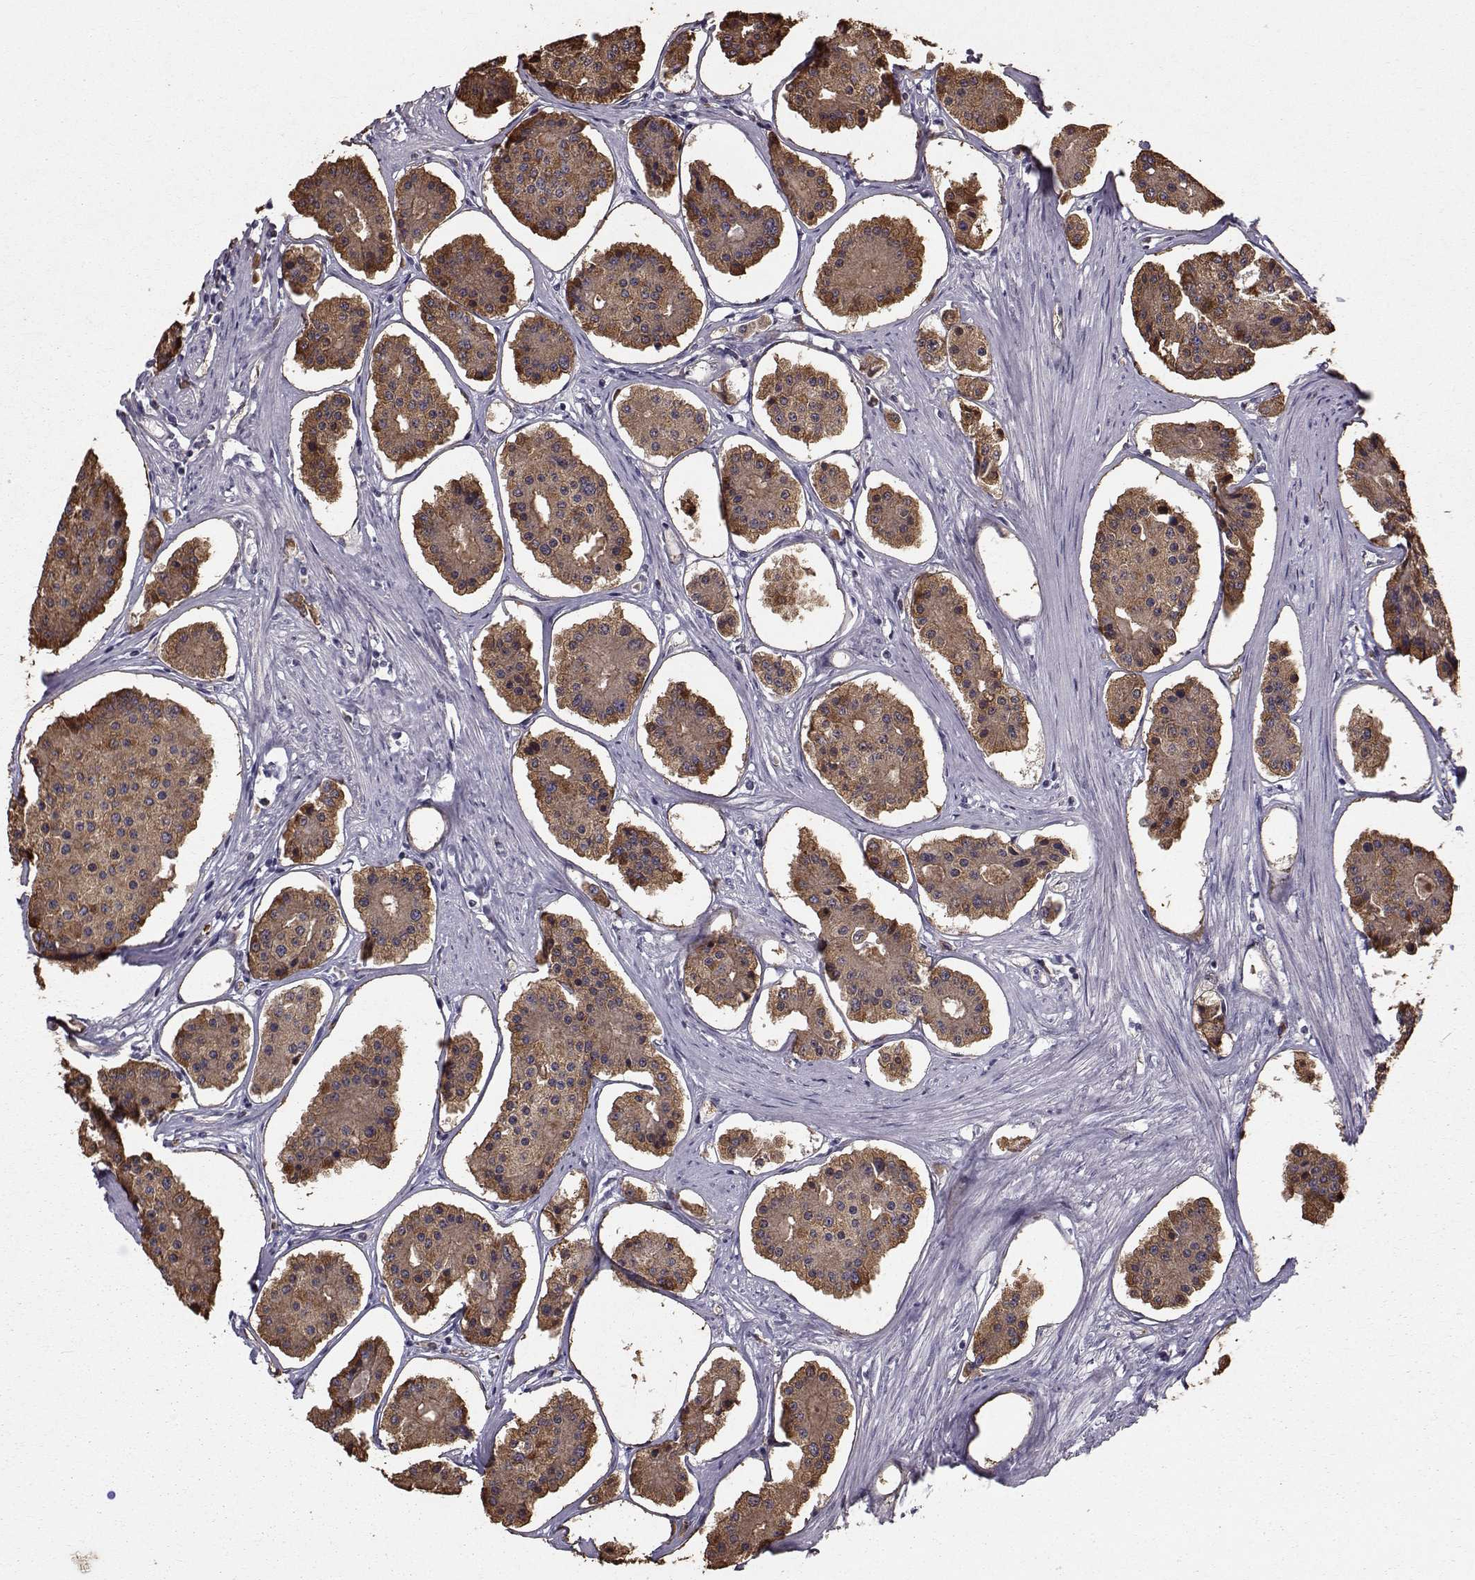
{"staining": {"intensity": "moderate", "quantity": ">75%", "location": "cytoplasmic/membranous"}, "tissue": "carcinoid", "cell_type": "Tumor cells", "image_type": "cancer", "snomed": [{"axis": "morphology", "description": "Carcinoid, malignant, NOS"}, {"axis": "topography", "description": "Small intestine"}], "caption": "This micrograph exhibits carcinoid (malignant) stained with immunohistochemistry (IHC) to label a protein in brown. The cytoplasmic/membranous of tumor cells show moderate positivity for the protein. Nuclei are counter-stained blue.", "gene": "QPCT", "patient": {"sex": "female", "age": 65}}